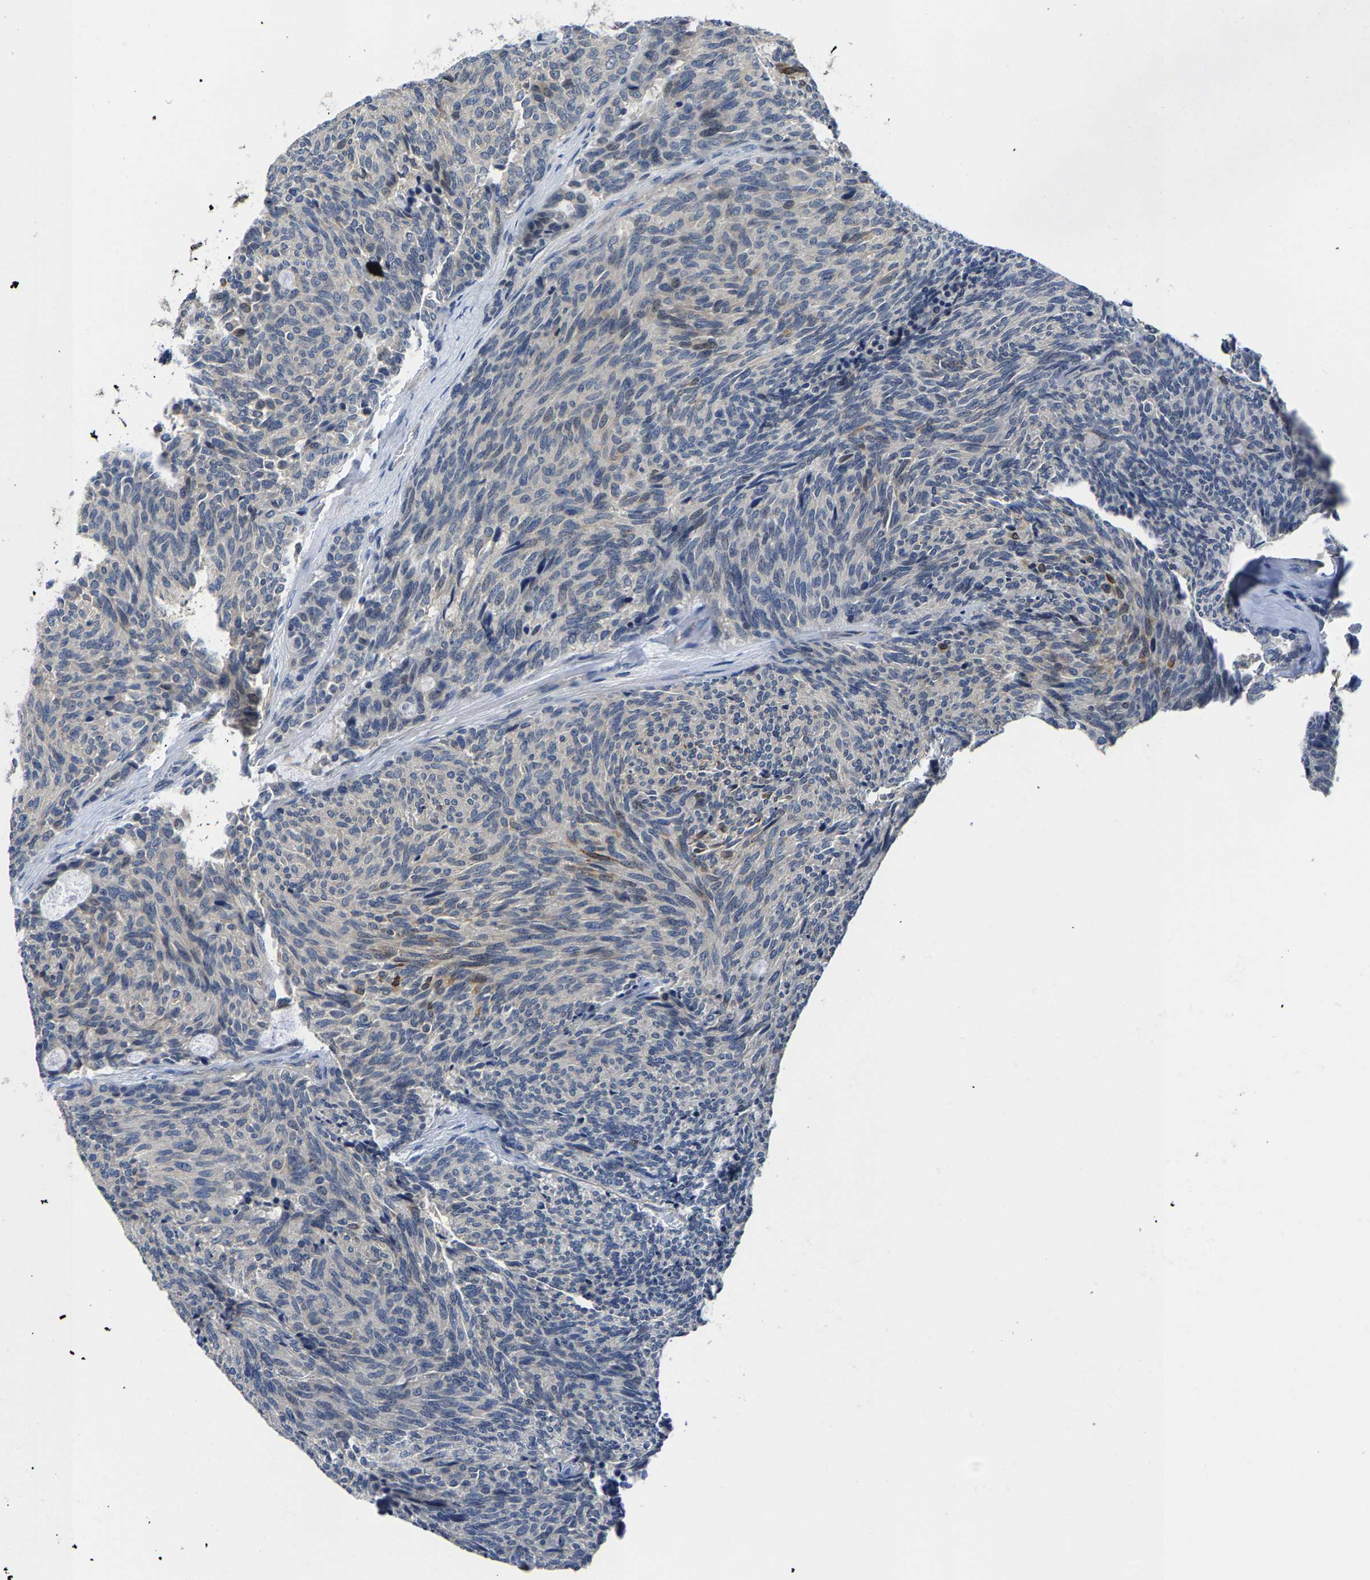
{"staining": {"intensity": "negative", "quantity": "none", "location": "none"}, "tissue": "carcinoid", "cell_type": "Tumor cells", "image_type": "cancer", "snomed": [{"axis": "morphology", "description": "Carcinoid, malignant, NOS"}, {"axis": "topography", "description": "Pancreas"}], "caption": "Micrograph shows no significant protein expression in tumor cells of malignant carcinoid.", "gene": "AGBL3", "patient": {"sex": "female", "age": 54}}